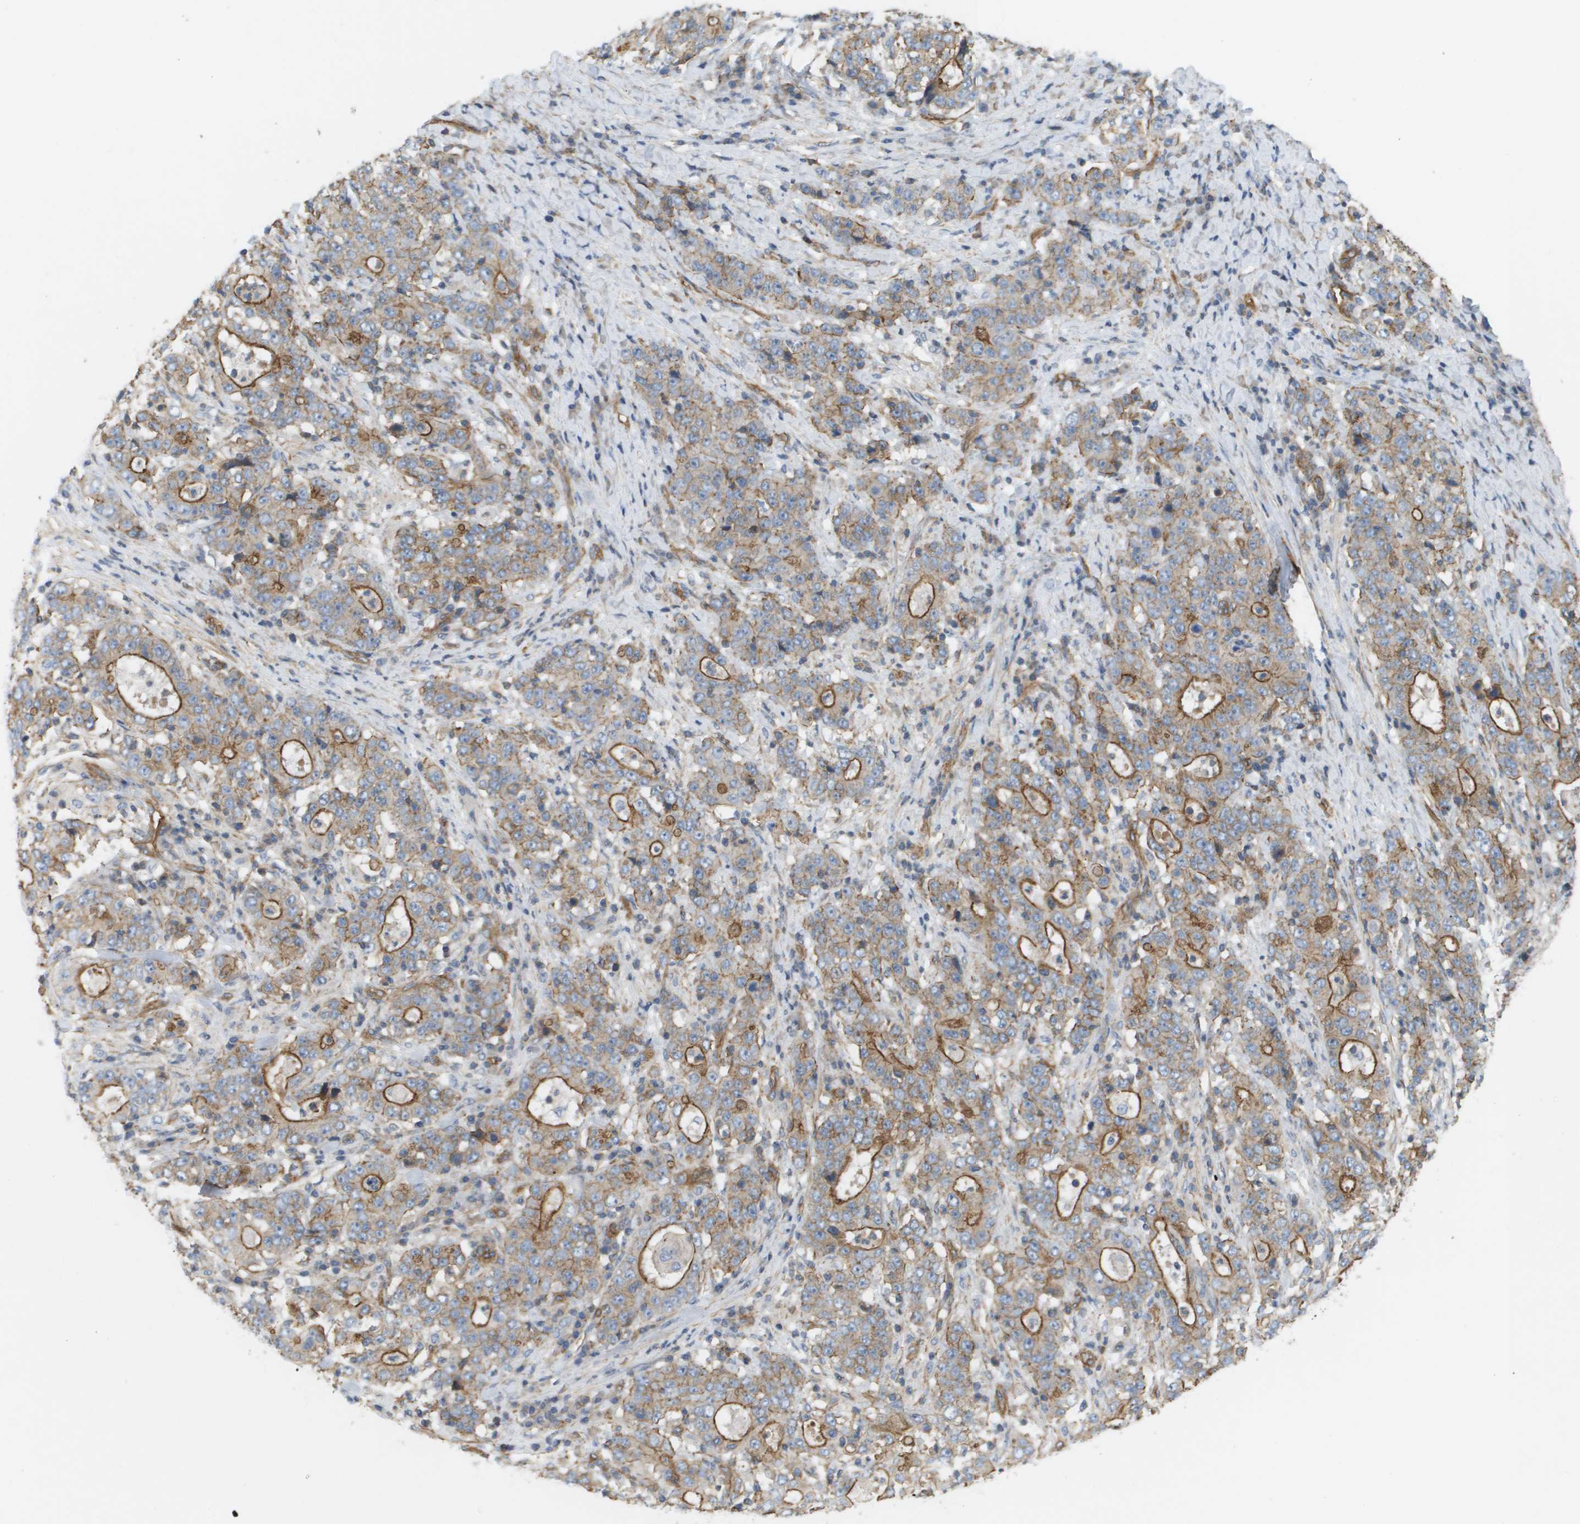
{"staining": {"intensity": "moderate", "quantity": ">75%", "location": "cytoplasmic/membranous"}, "tissue": "stomach cancer", "cell_type": "Tumor cells", "image_type": "cancer", "snomed": [{"axis": "morphology", "description": "Normal tissue, NOS"}, {"axis": "morphology", "description": "Adenocarcinoma, NOS"}, {"axis": "topography", "description": "Stomach, upper"}, {"axis": "topography", "description": "Stomach"}], "caption": "There is medium levels of moderate cytoplasmic/membranous staining in tumor cells of stomach cancer (adenocarcinoma), as demonstrated by immunohistochemical staining (brown color).", "gene": "SGMS2", "patient": {"sex": "male", "age": 59}}